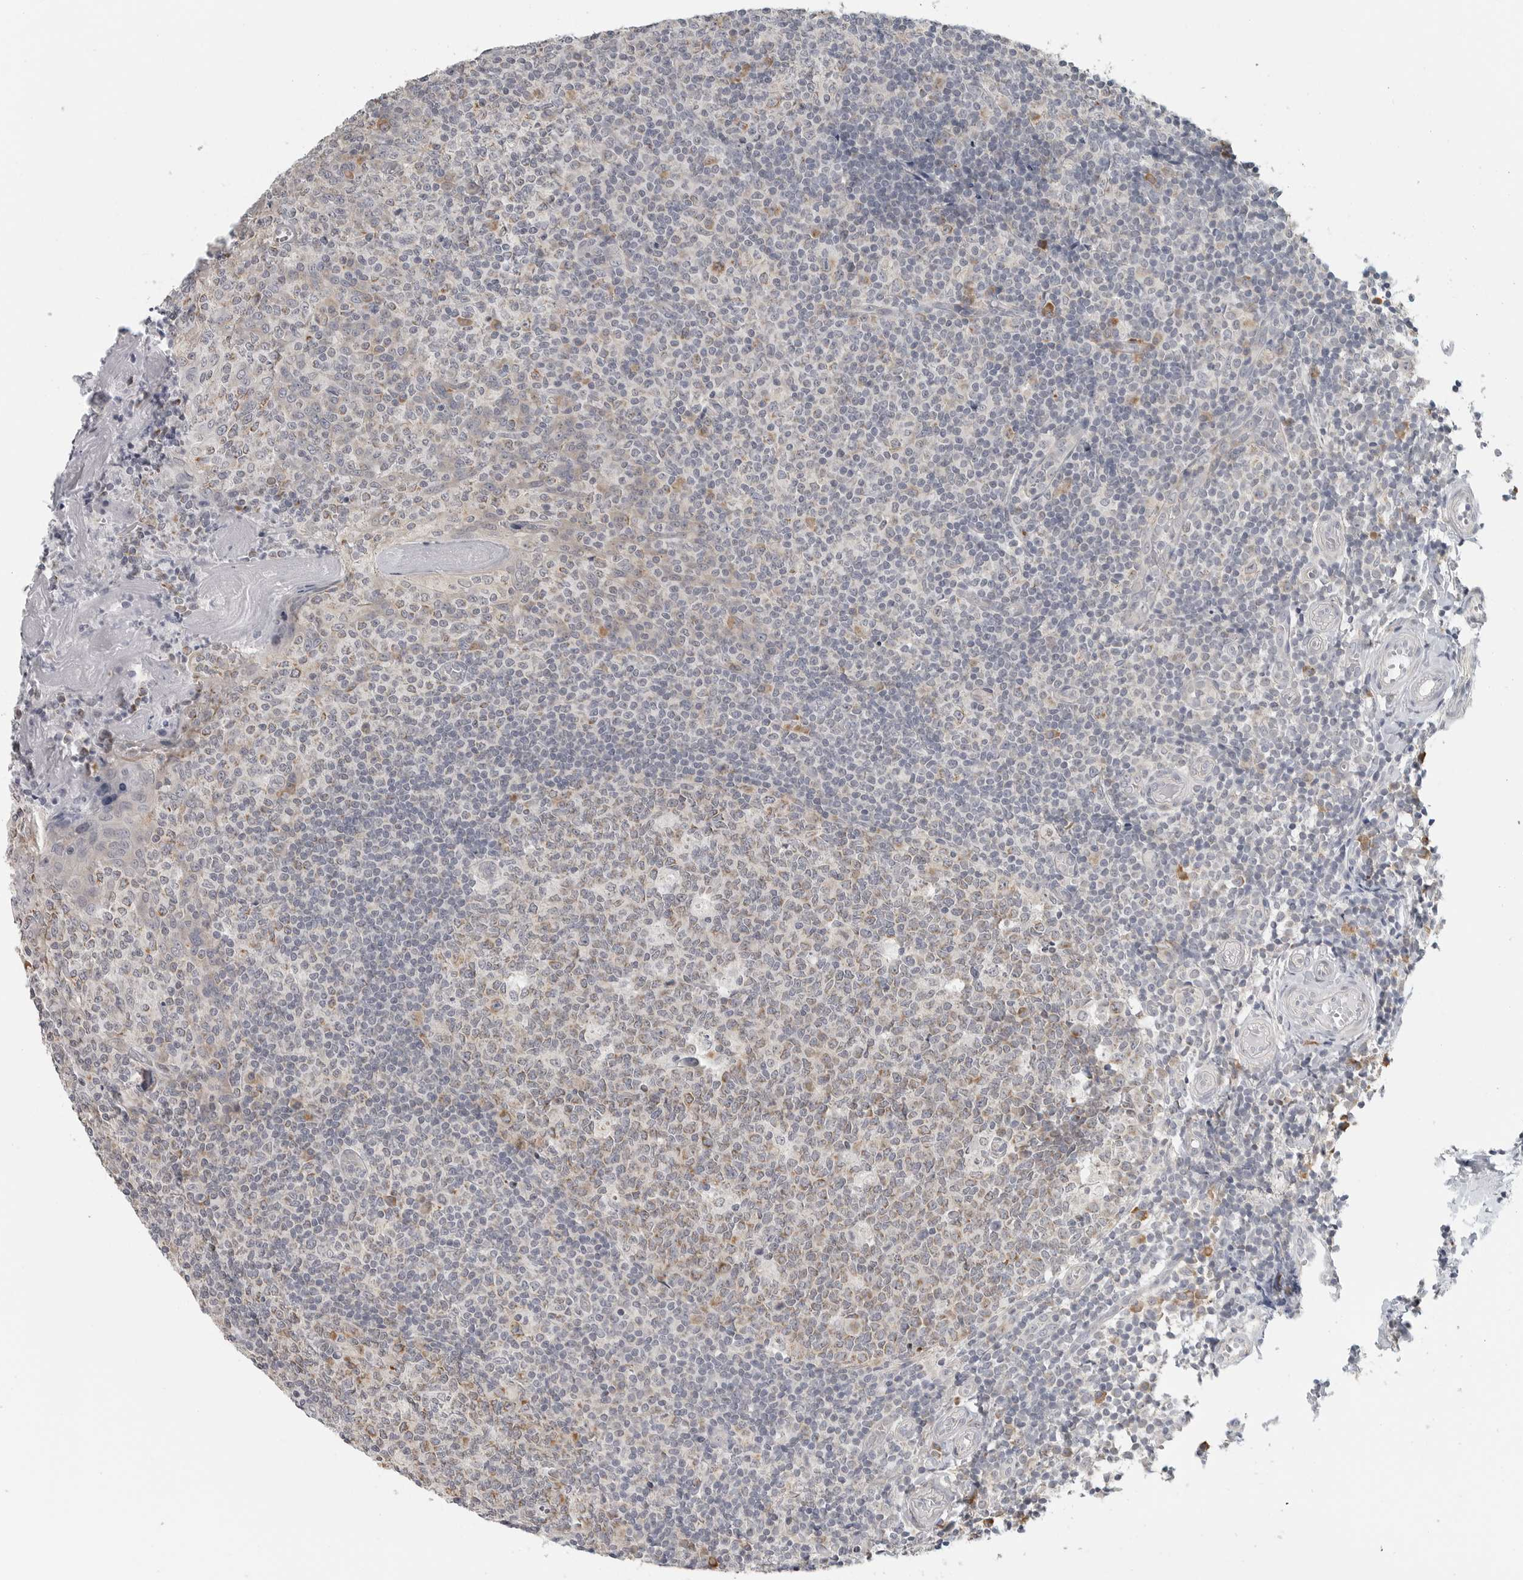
{"staining": {"intensity": "moderate", "quantity": "25%-75%", "location": "cytoplasmic/membranous"}, "tissue": "tonsil", "cell_type": "Germinal center cells", "image_type": "normal", "snomed": [{"axis": "morphology", "description": "Normal tissue, NOS"}, {"axis": "topography", "description": "Tonsil"}], "caption": "Immunohistochemistry micrograph of normal human tonsil stained for a protein (brown), which demonstrates medium levels of moderate cytoplasmic/membranous expression in about 25%-75% of germinal center cells.", "gene": "IL12RB2", "patient": {"sex": "female", "age": 19}}